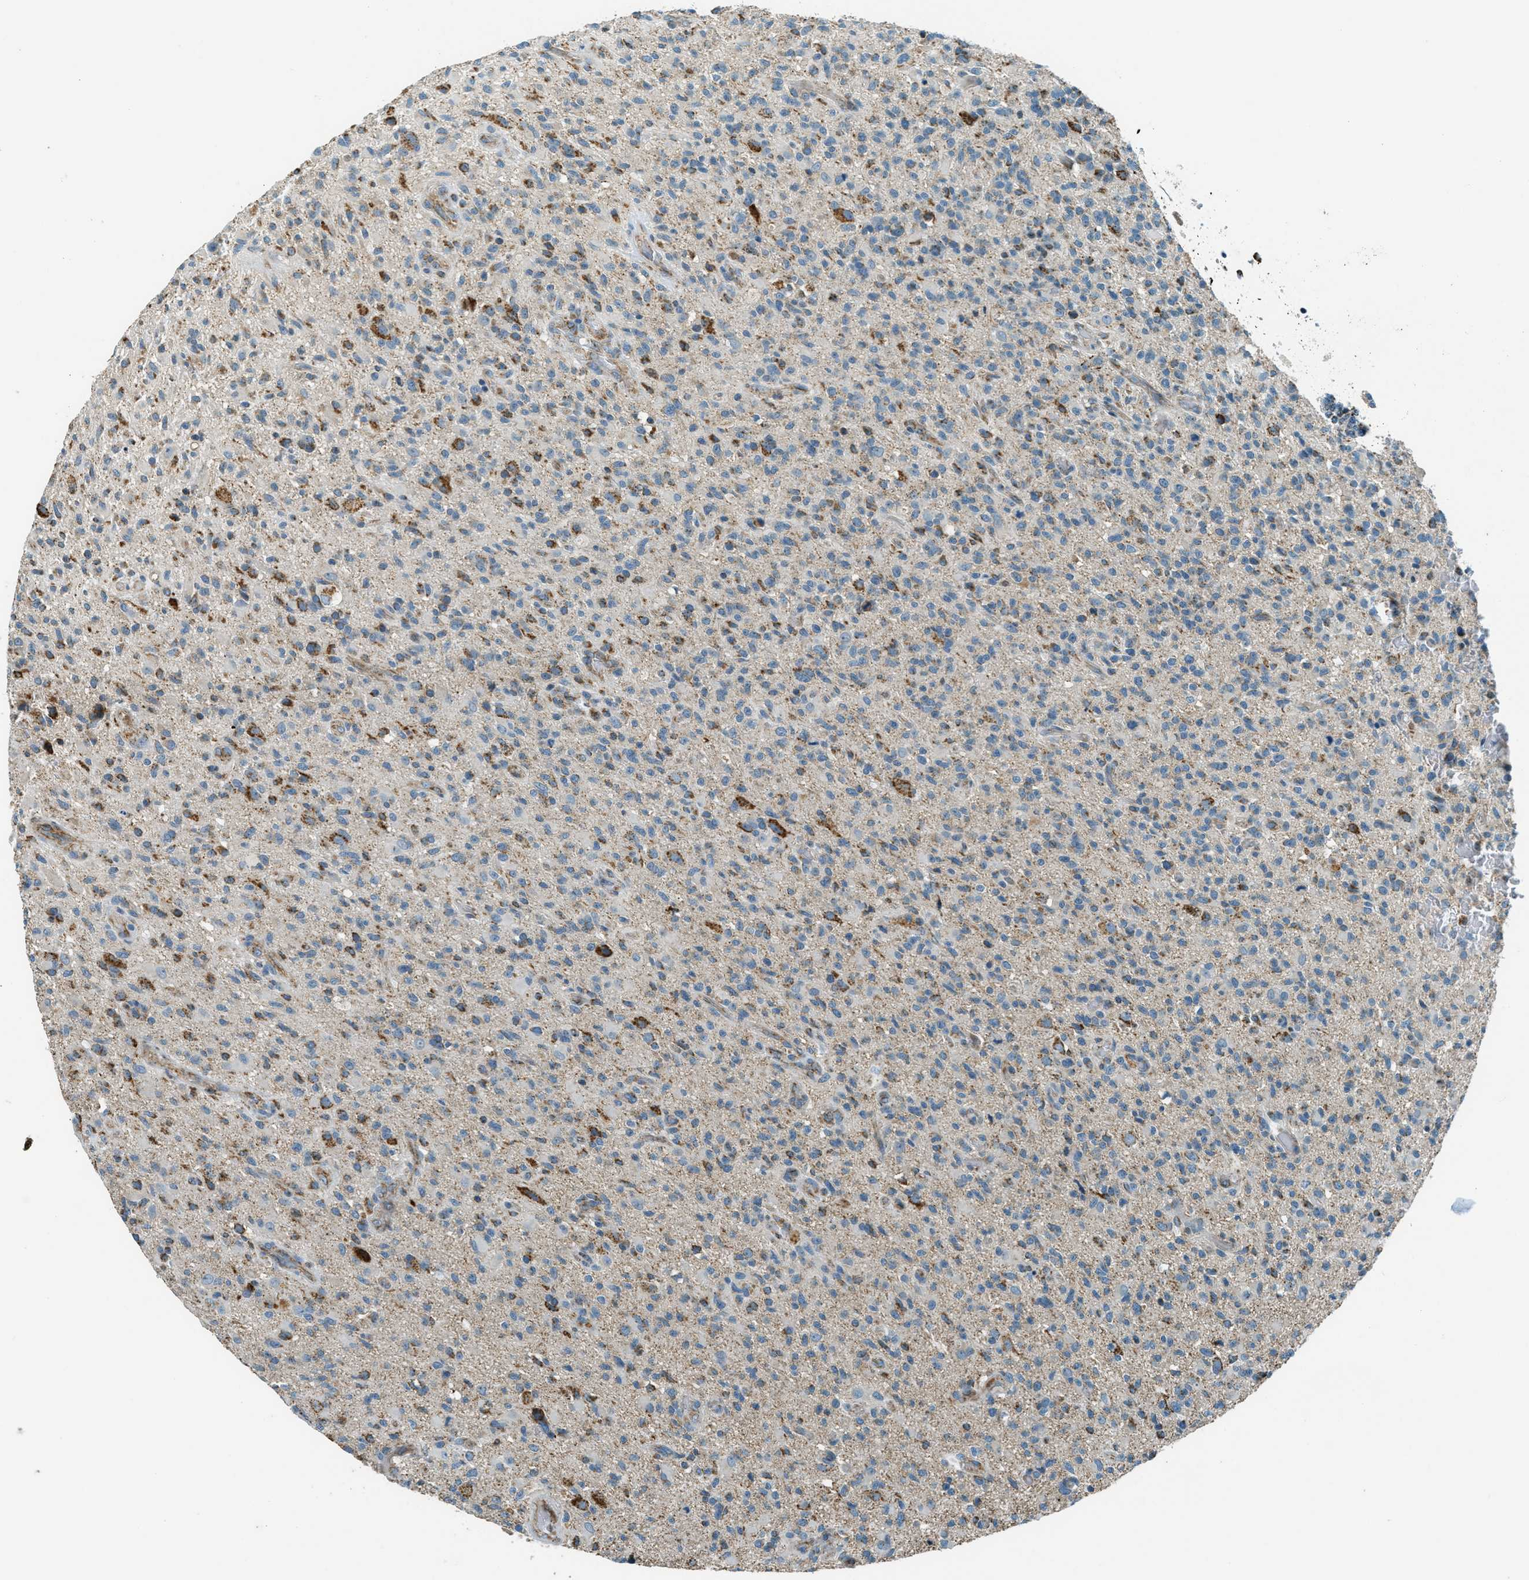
{"staining": {"intensity": "moderate", "quantity": "25%-75%", "location": "cytoplasmic/membranous"}, "tissue": "glioma", "cell_type": "Tumor cells", "image_type": "cancer", "snomed": [{"axis": "morphology", "description": "Glioma, malignant, High grade"}, {"axis": "topography", "description": "Brain"}], "caption": "Glioma was stained to show a protein in brown. There is medium levels of moderate cytoplasmic/membranous staining in about 25%-75% of tumor cells.", "gene": "CHST15", "patient": {"sex": "male", "age": 71}}